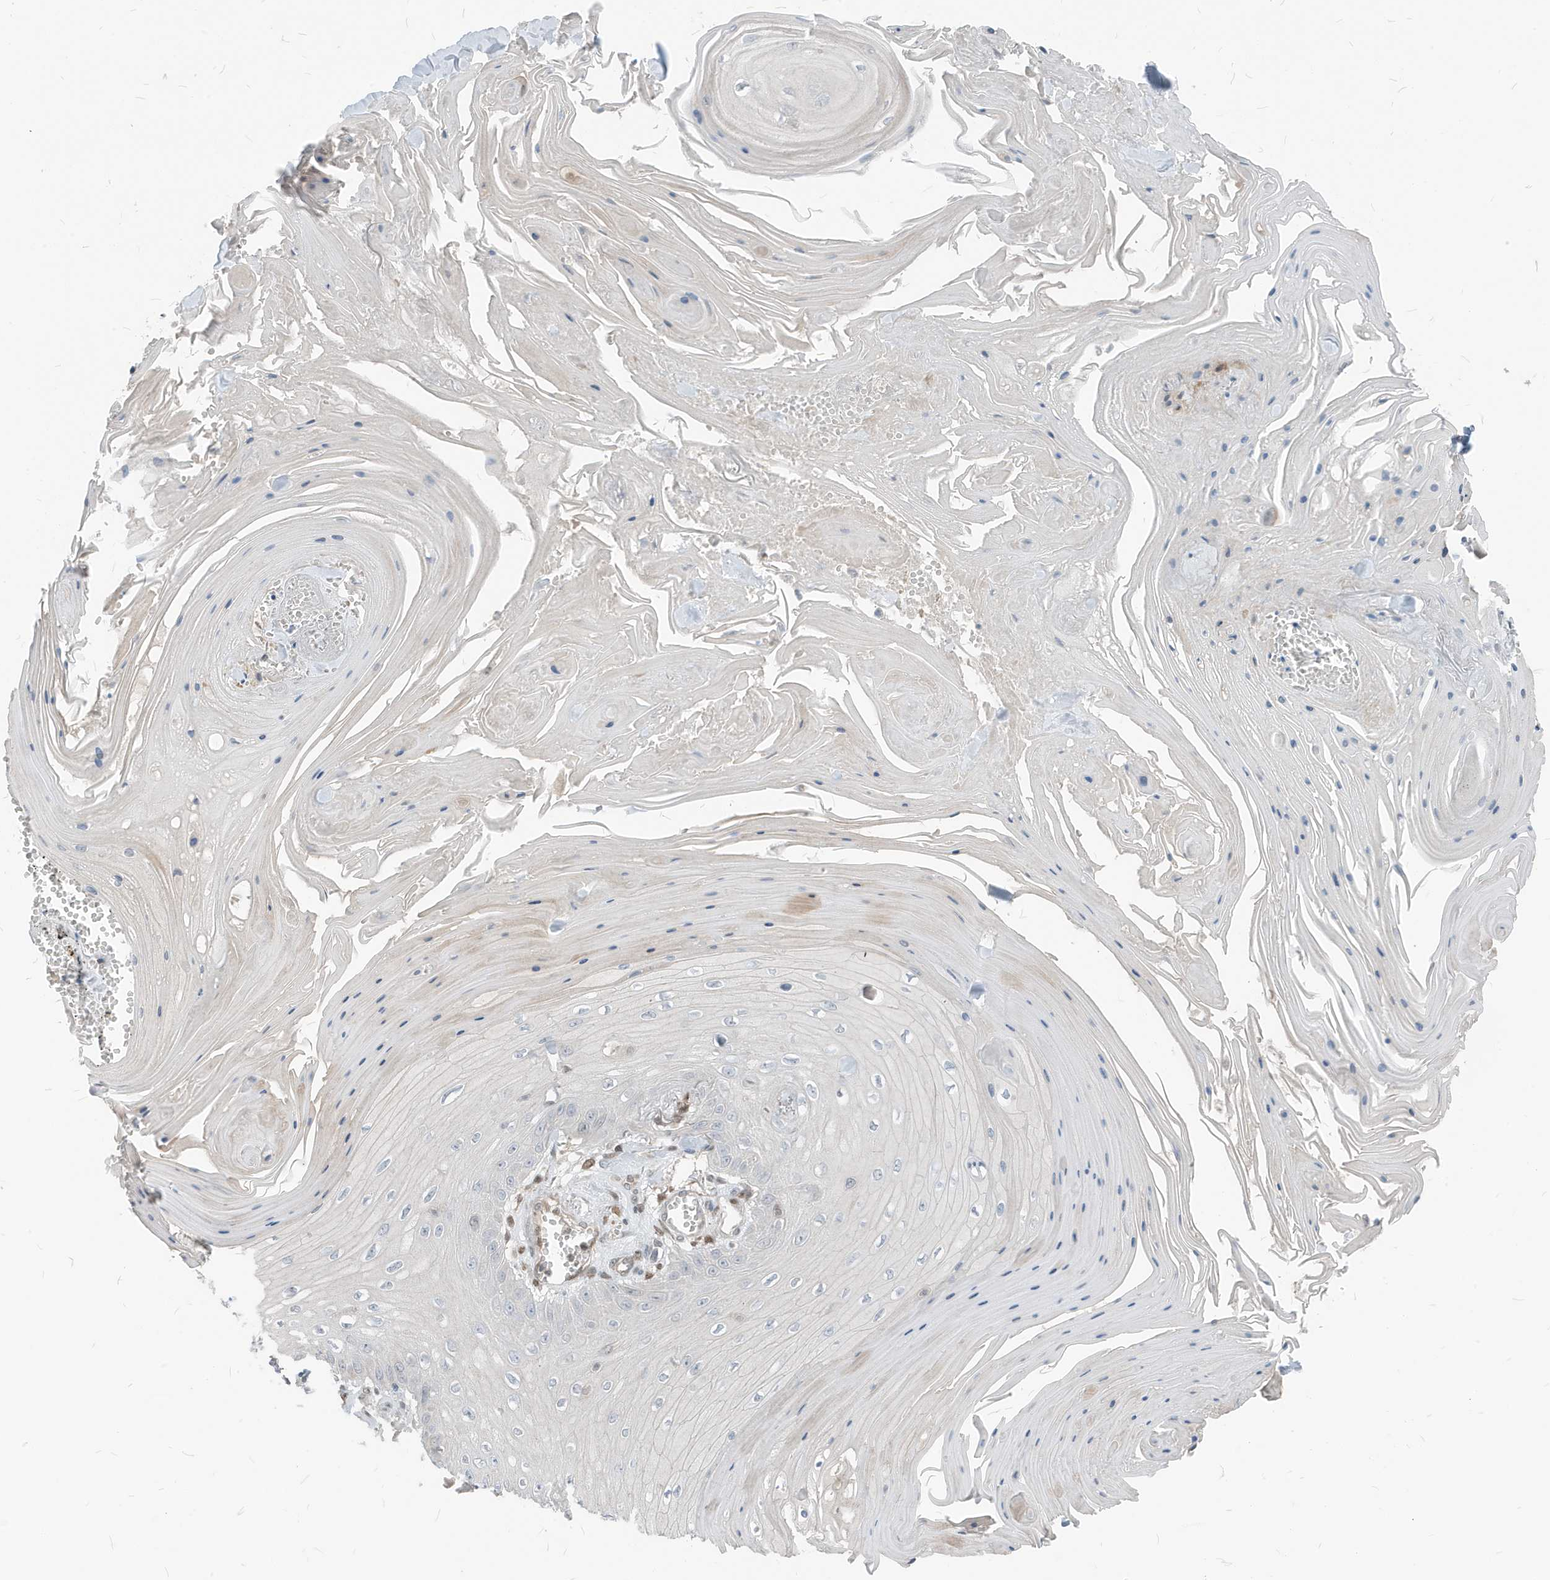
{"staining": {"intensity": "negative", "quantity": "none", "location": "none"}, "tissue": "skin cancer", "cell_type": "Tumor cells", "image_type": "cancer", "snomed": [{"axis": "morphology", "description": "Squamous cell carcinoma, NOS"}, {"axis": "topography", "description": "Skin"}], "caption": "Immunohistochemical staining of human squamous cell carcinoma (skin) demonstrates no significant expression in tumor cells. Nuclei are stained in blue.", "gene": "NCOA7", "patient": {"sex": "male", "age": 74}}